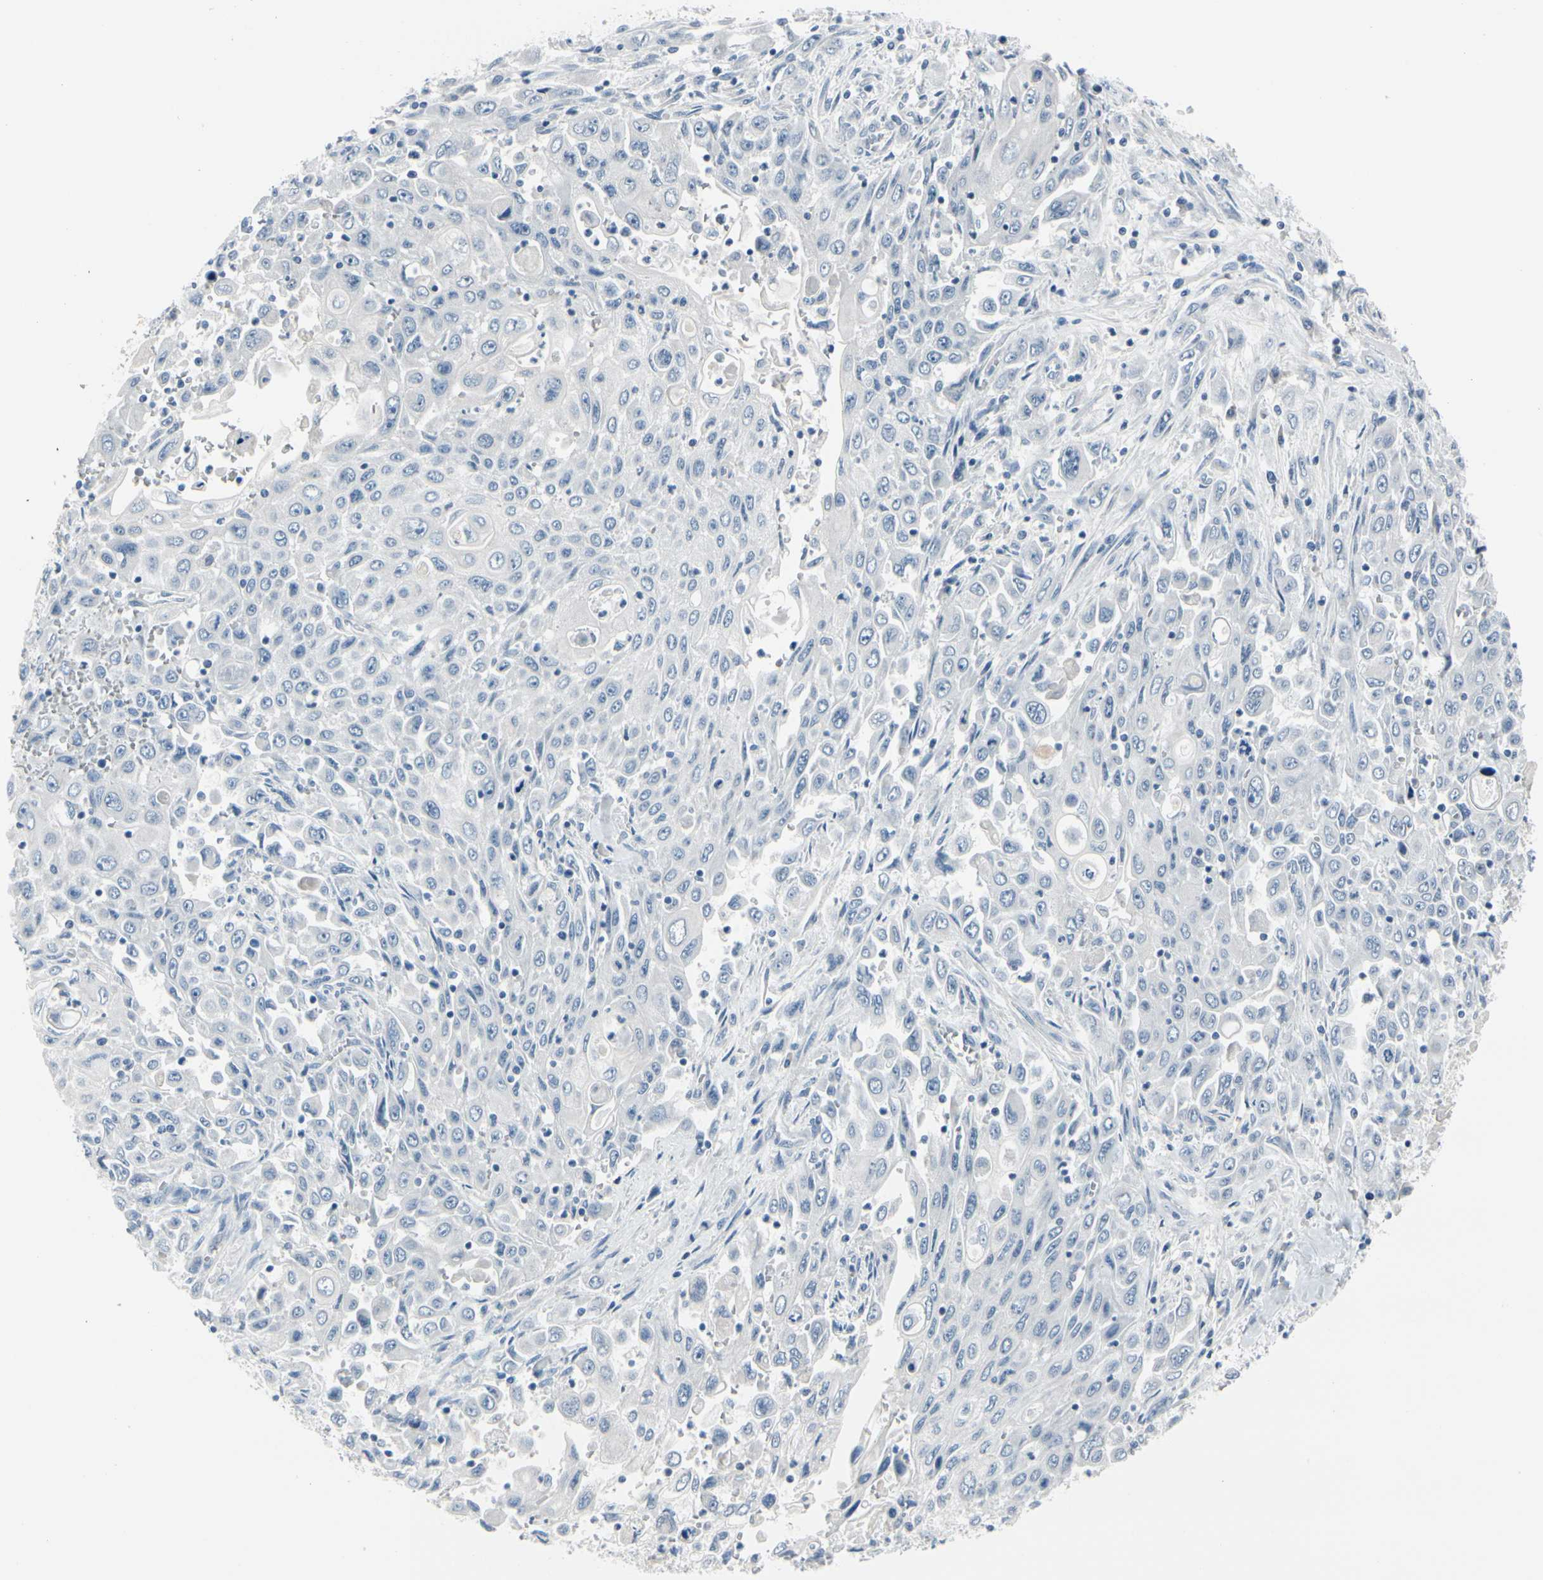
{"staining": {"intensity": "negative", "quantity": "none", "location": "none"}, "tissue": "pancreatic cancer", "cell_type": "Tumor cells", "image_type": "cancer", "snomed": [{"axis": "morphology", "description": "Adenocarcinoma, NOS"}, {"axis": "topography", "description": "Pancreas"}], "caption": "Photomicrograph shows no significant protein staining in tumor cells of pancreatic cancer. (DAB (3,3'-diaminobenzidine) IHC with hematoxylin counter stain).", "gene": "PGR", "patient": {"sex": "male", "age": 70}}